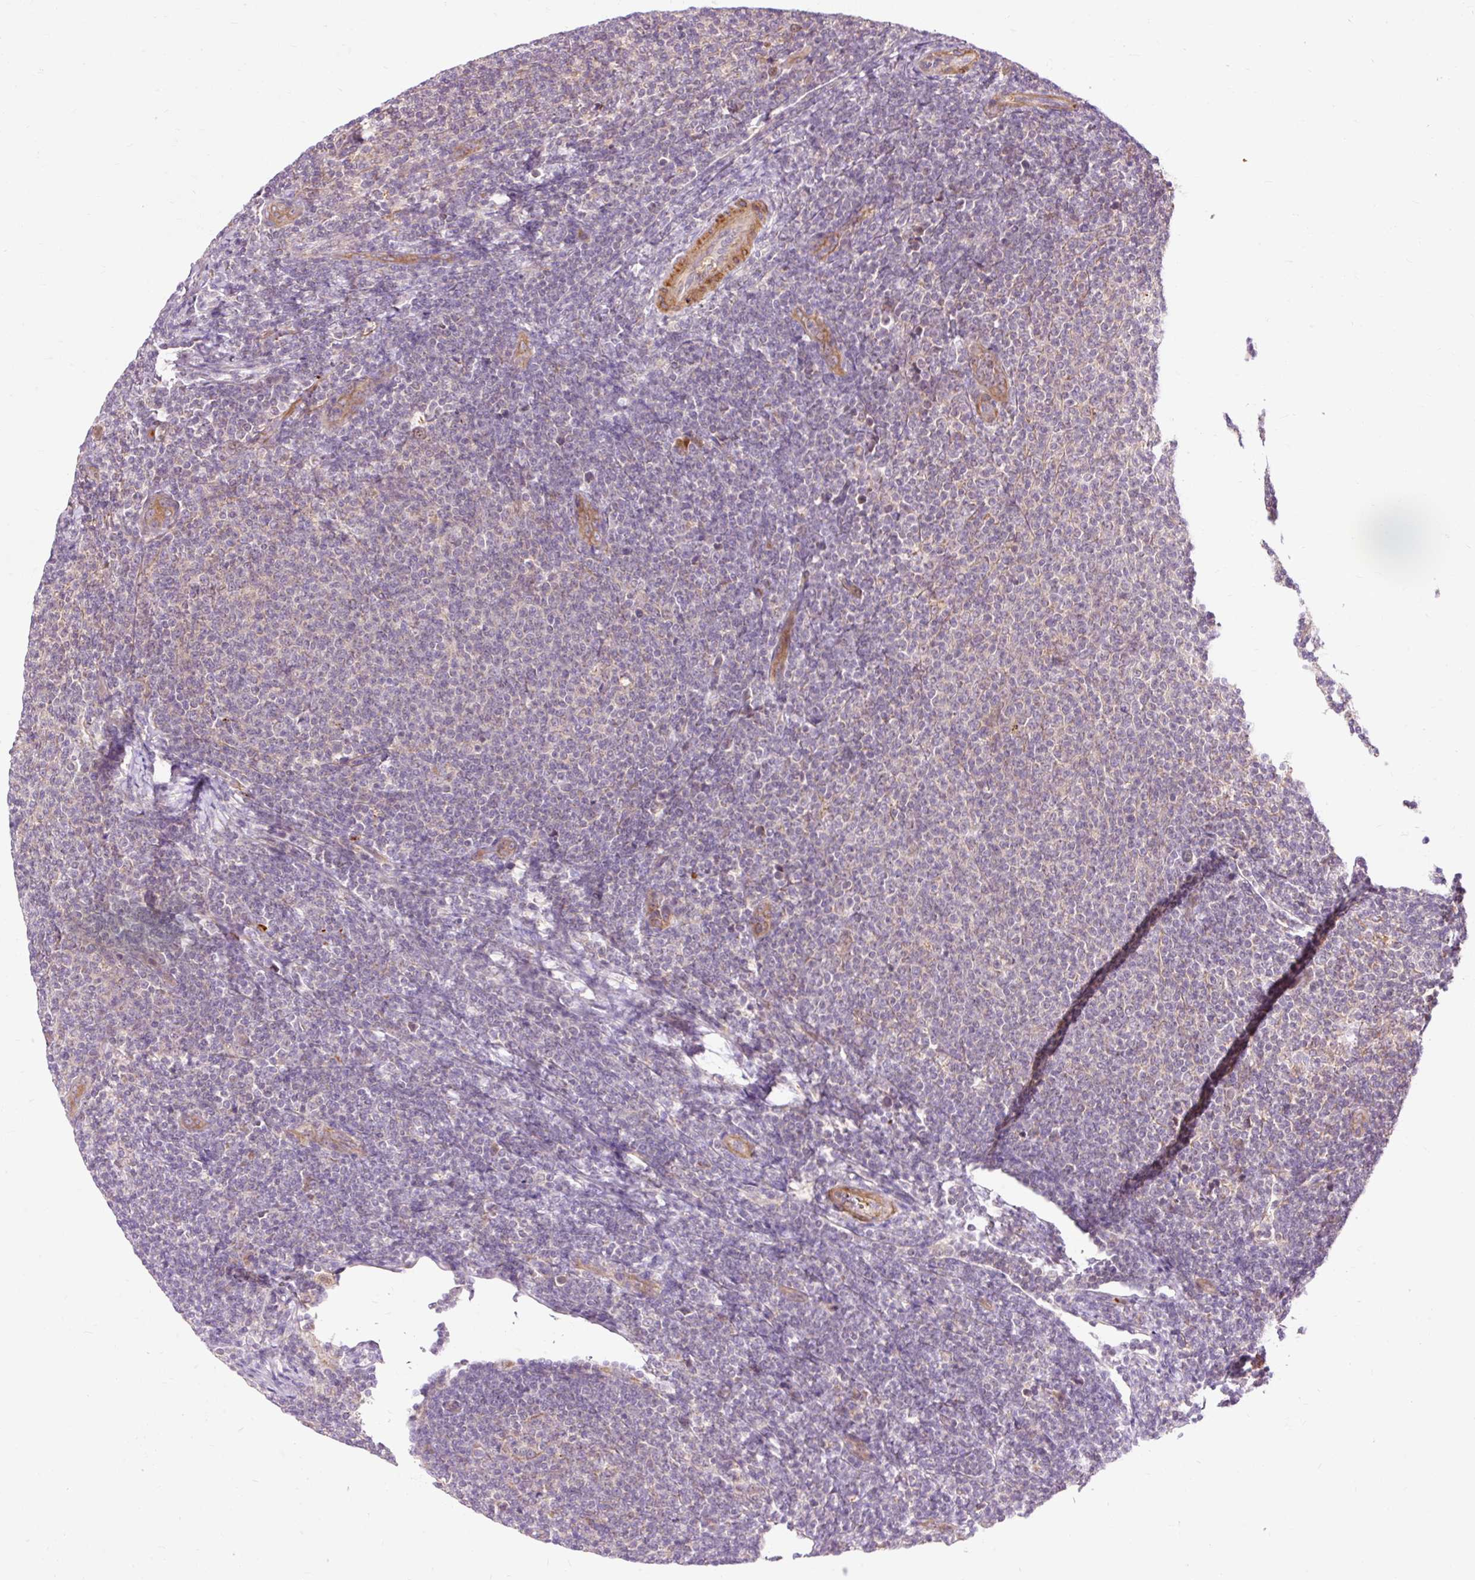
{"staining": {"intensity": "negative", "quantity": "none", "location": "none"}, "tissue": "lymphoma", "cell_type": "Tumor cells", "image_type": "cancer", "snomed": [{"axis": "morphology", "description": "Malignant lymphoma, non-Hodgkin's type, Low grade"}, {"axis": "topography", "description": "Lymph node"}], "caption": "Tumor cells are negative for brown protein staining in lymphoma.", "gene": "RIPOR3", "patient": {"sex": "male", "age": 66}}